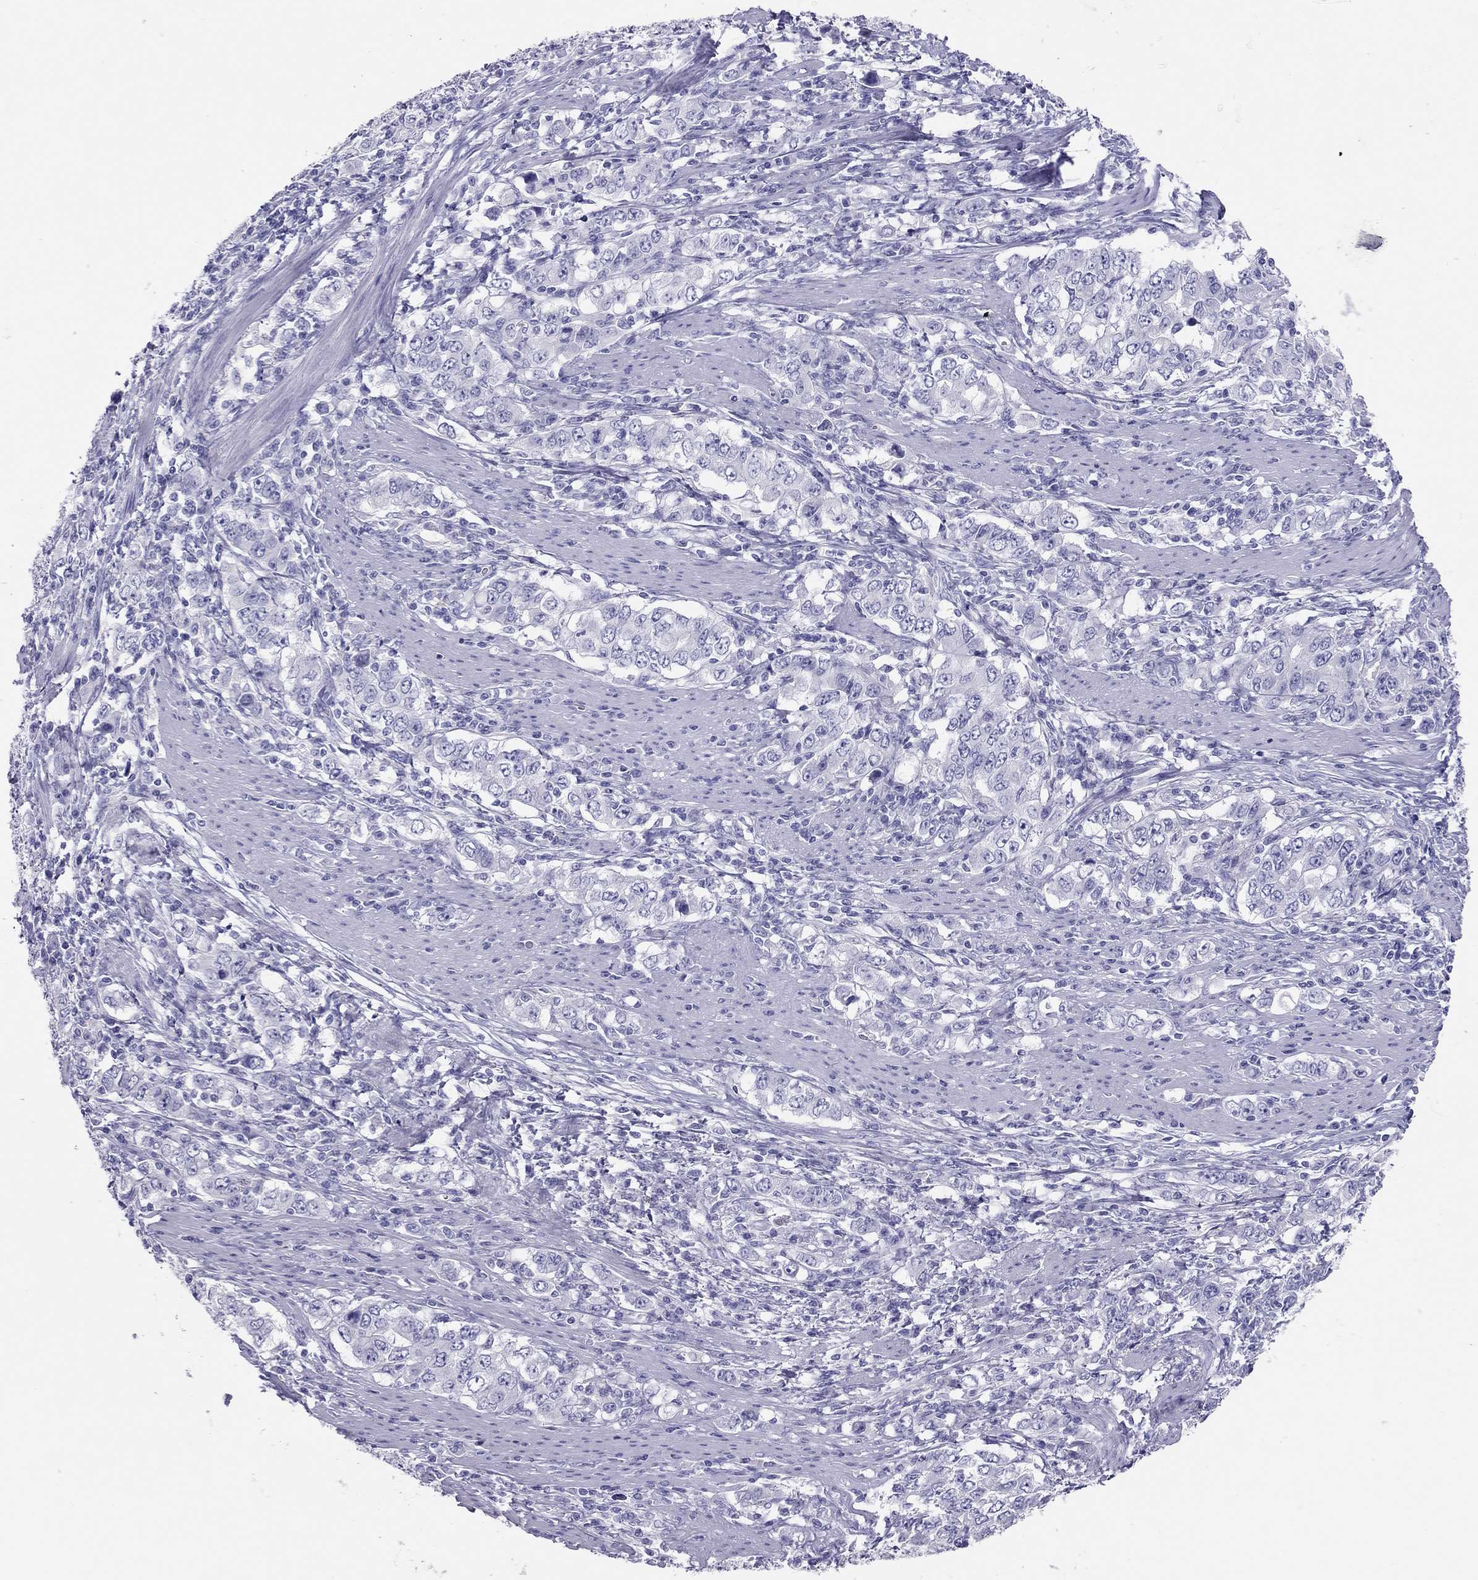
{"staining": {"intensity": "negative", "quantity": "none", "location": "none"}, "tissue": "stomach cancer", "cell_type": "Tumor cells", "image_type": "cancer", "snomed": [{"axis": "morphology", "description": "Adenocarcinoma, NOS"}, {"axis": "topography", "description": "Stomach, lower"}], "caption": "The image exhibits no significant expression in tumor cells of stomach cancer (adenocarcinoma).", "gene": "TSHB", "patient": {"sex": "female", "age": 72}}